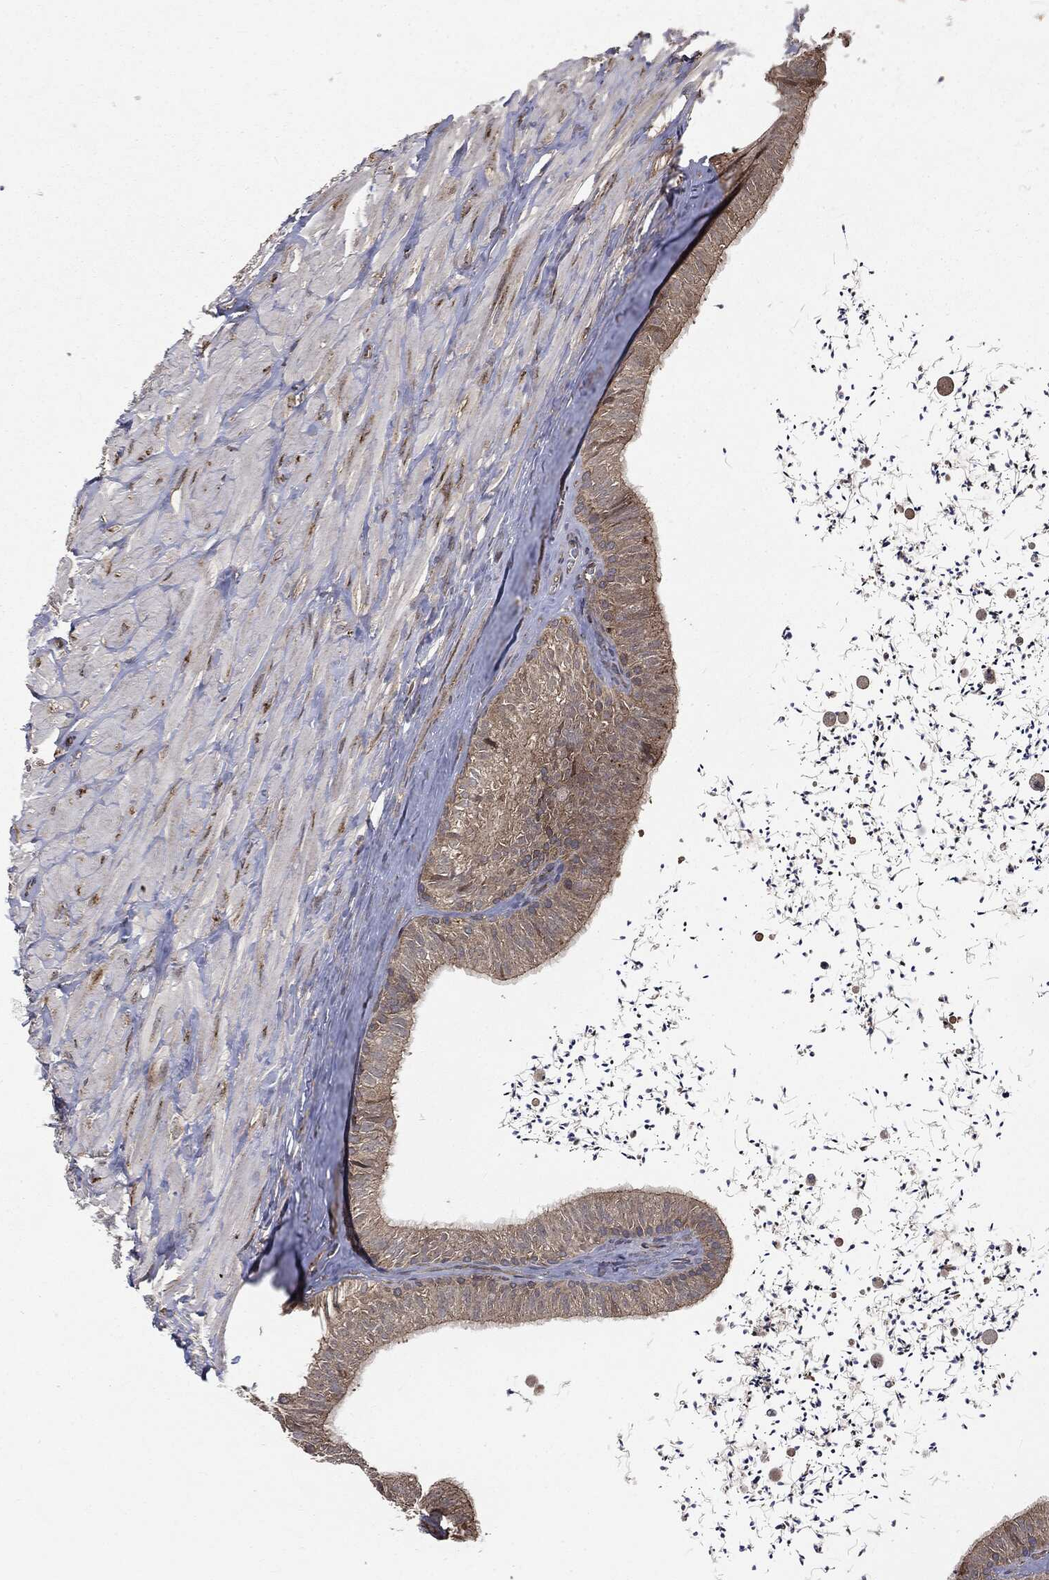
{"staining": {"intensity": "moderate", "quantity": "25%-75%", "location": "cytoplasmic/membranous"}, "tissue": "epididymis", "cell_type": "Glandular cells", "image_type": "normal", "snomed": [{"axis": "morphology", "description": "Normal tissue, NOS"}, {"axis": "topography", "description": "Epididymis"}], "caption": "Immunohistochemical staining of unremarkable epididymis shows medium levels of moderate cytoplasmic/membranous positivity in approximately 25%-75% of glandular cells.", "gene": "PLOD3", "patient": {"sex": "male", "age": 32}}